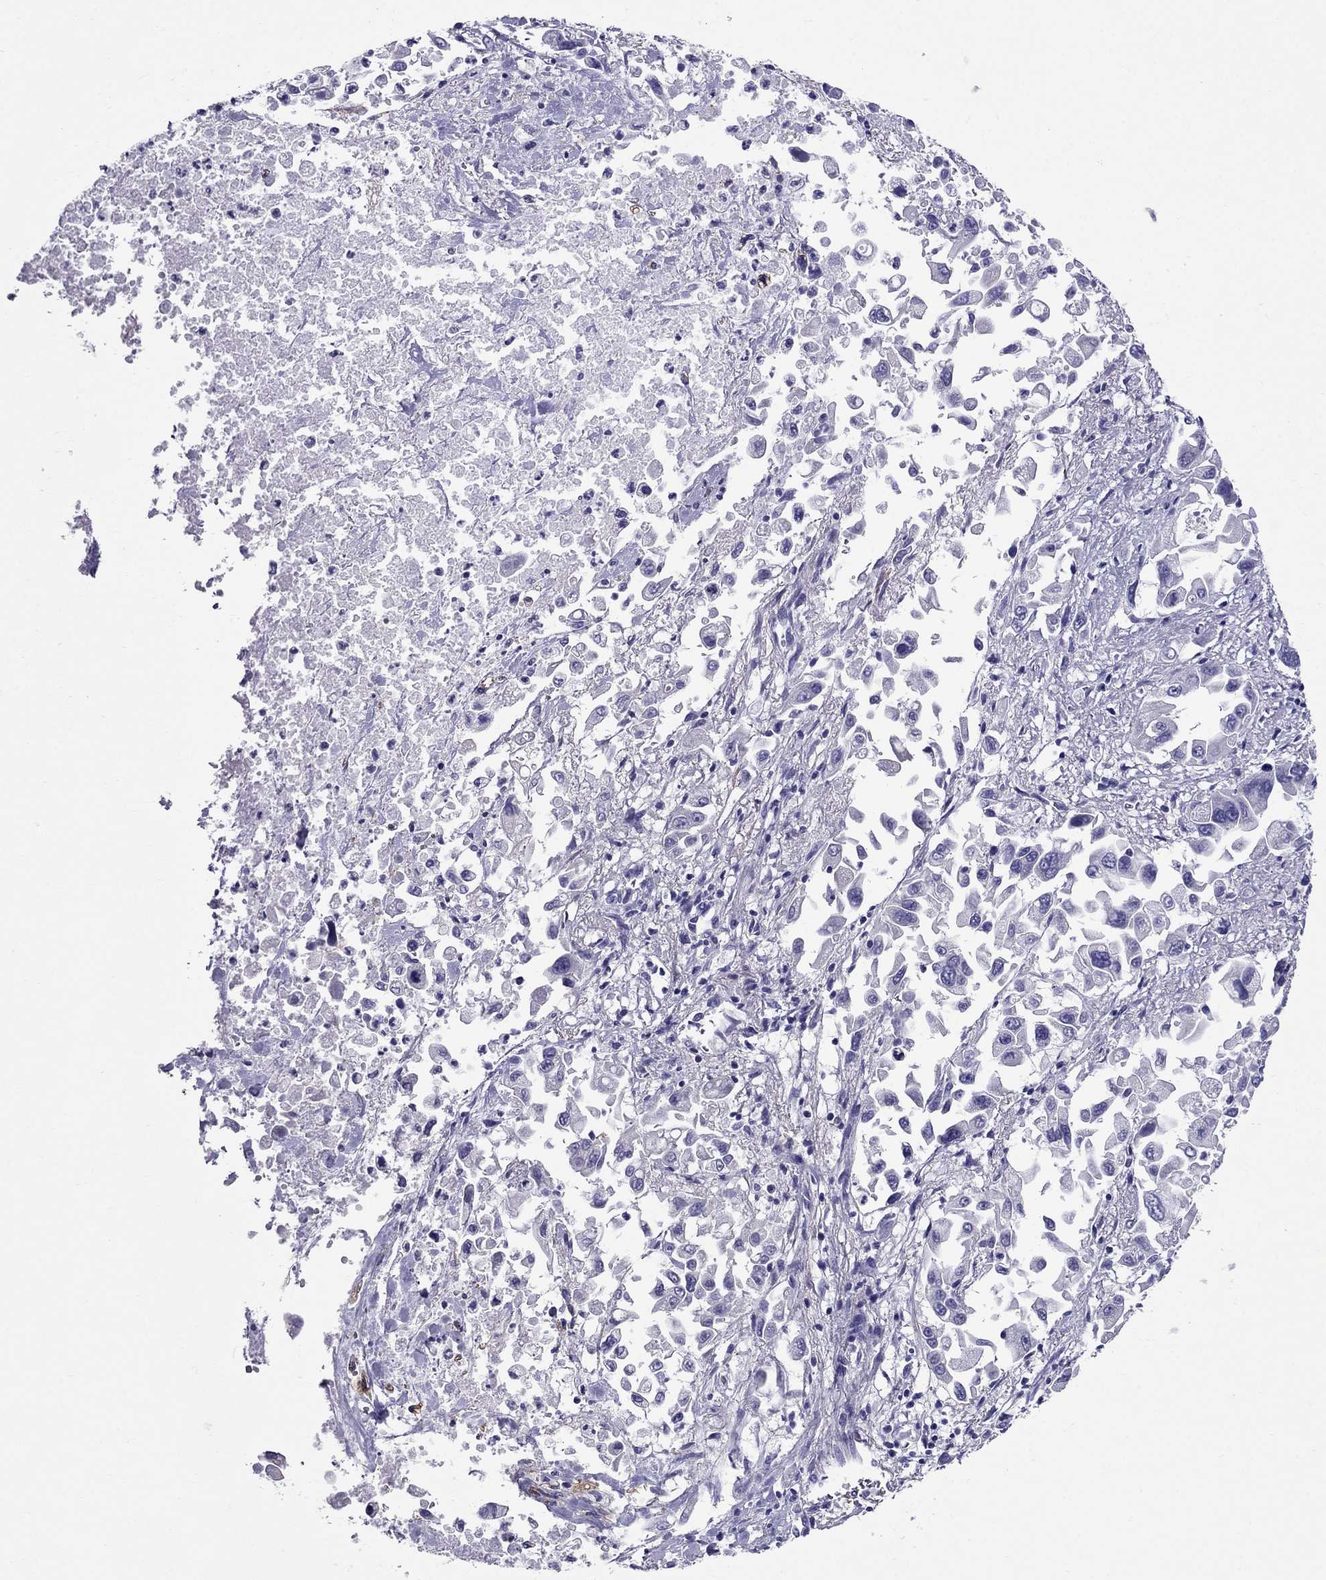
{"staining": {"intensity": "negative", "quantity": "none", "location": "none"}, "tissue": "pancreatic cancer", "cell_type": "Tumor cells", "image_type": "cancer", "snomed": [{"axis": "morphology", "description": "Adenocarcinoma, NOS"}, {"axis": "topography", "description": "Pancreas"}], "caption": "DAB (3,3'-diaminobenzidine) immunohistochemical staining of pancreatic adenocarcinoma shows no significant positivity in tumor cells.", "gene": "GPR50", "patient": {"sex": "female", "age": 83}}